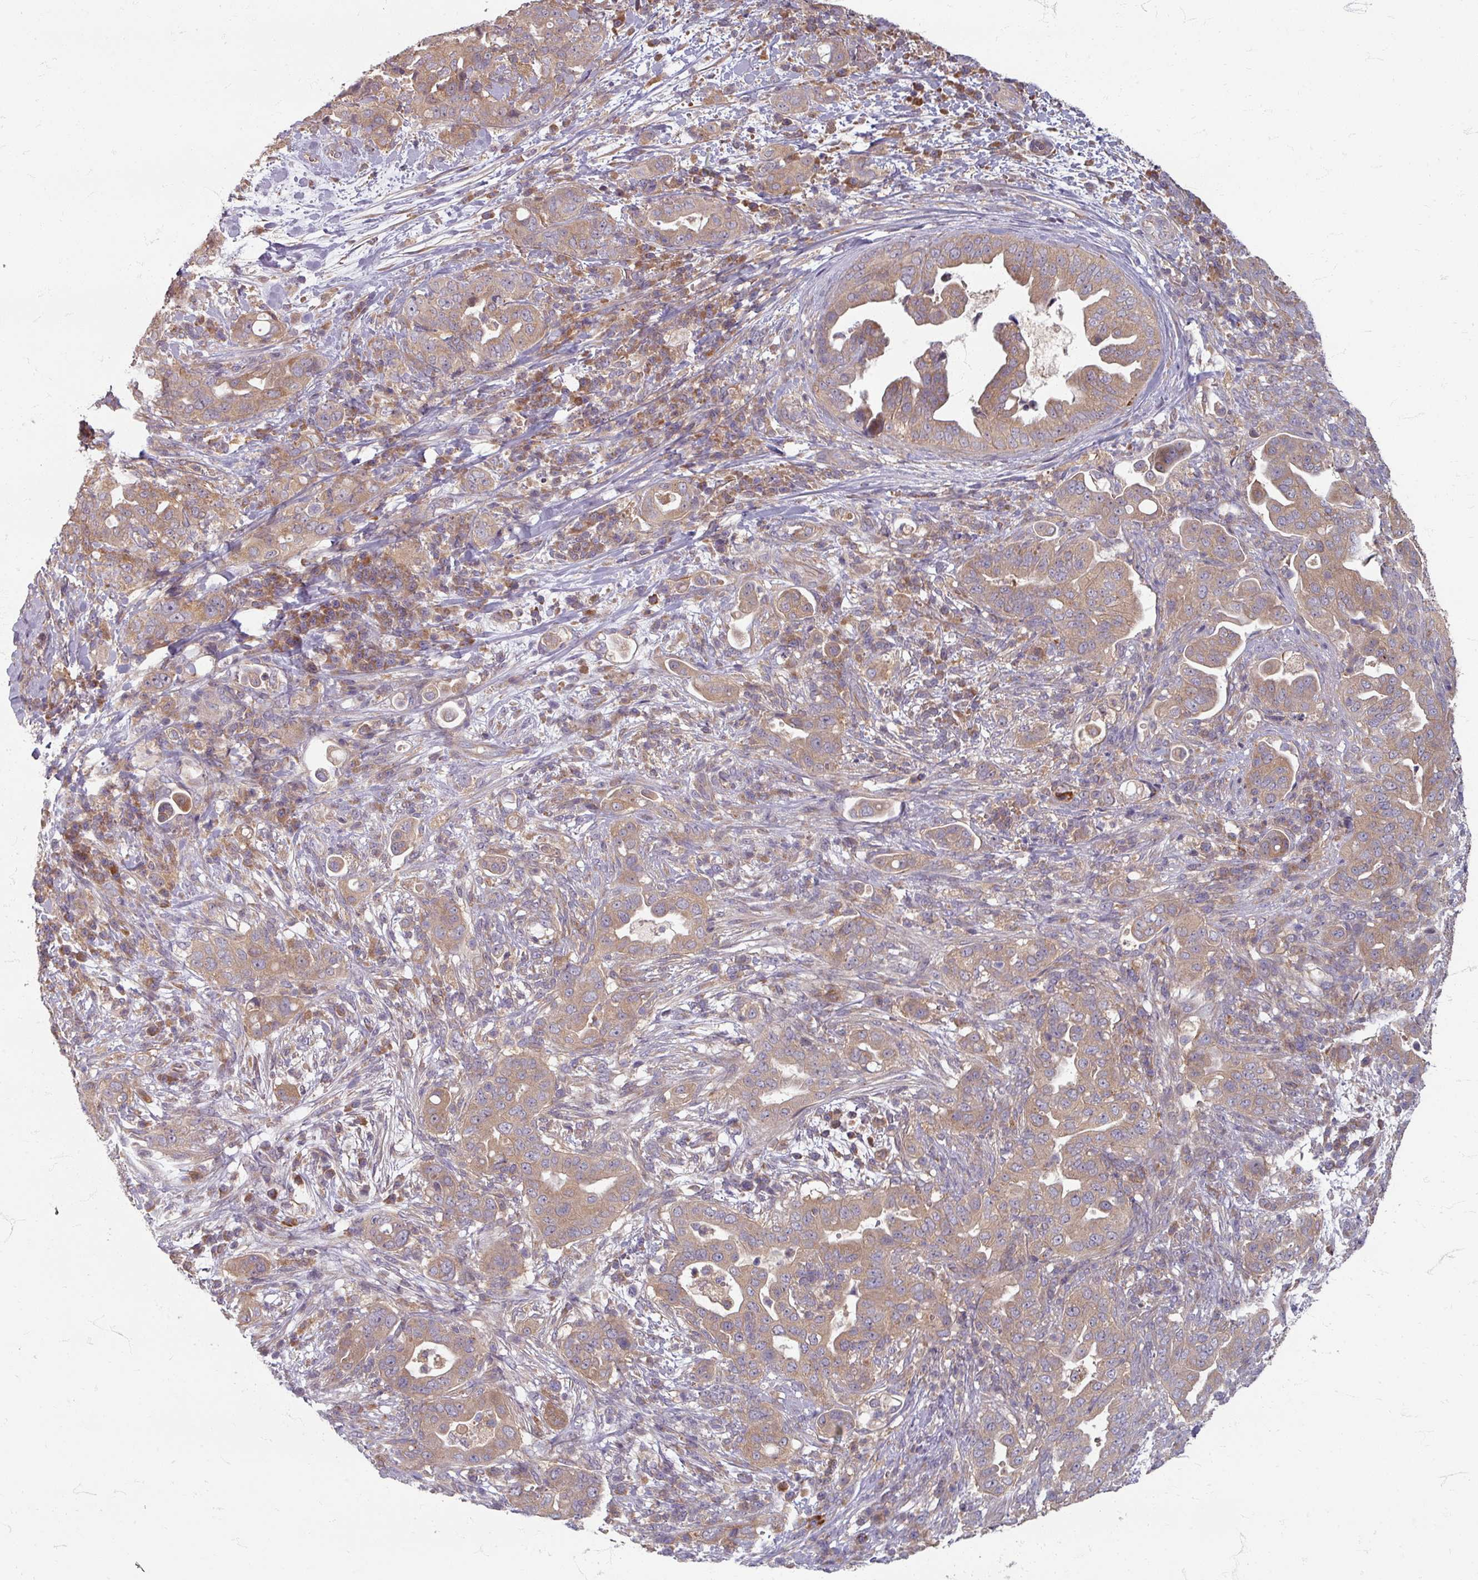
{"staining": {"intensity": "moderate", "quantity": ">75%", "location": "cytoplasmic/membranous"}, "tissue": "pancreatic cancer", "cell_type": "Tumor cells", "image_type": "cancer", "snomed": [{"axis": "morphology", "description": "Normal tissue, NOS"}, {"axis": "morphology", "description": "Adenocarcinoma, NOS"}, {"axis": "topography", "description": "Lymph node"}, {"axis": "topography", "description": "Pancreas"}], "caption": "Pancreatic cancer was stained to show a protein in brown. There is medium levels of moderate cytoplasmic/membranous staining in about >75% of tumor cells.", "gene": "STAM", "patient": {"sex": "female", "age": 67}}